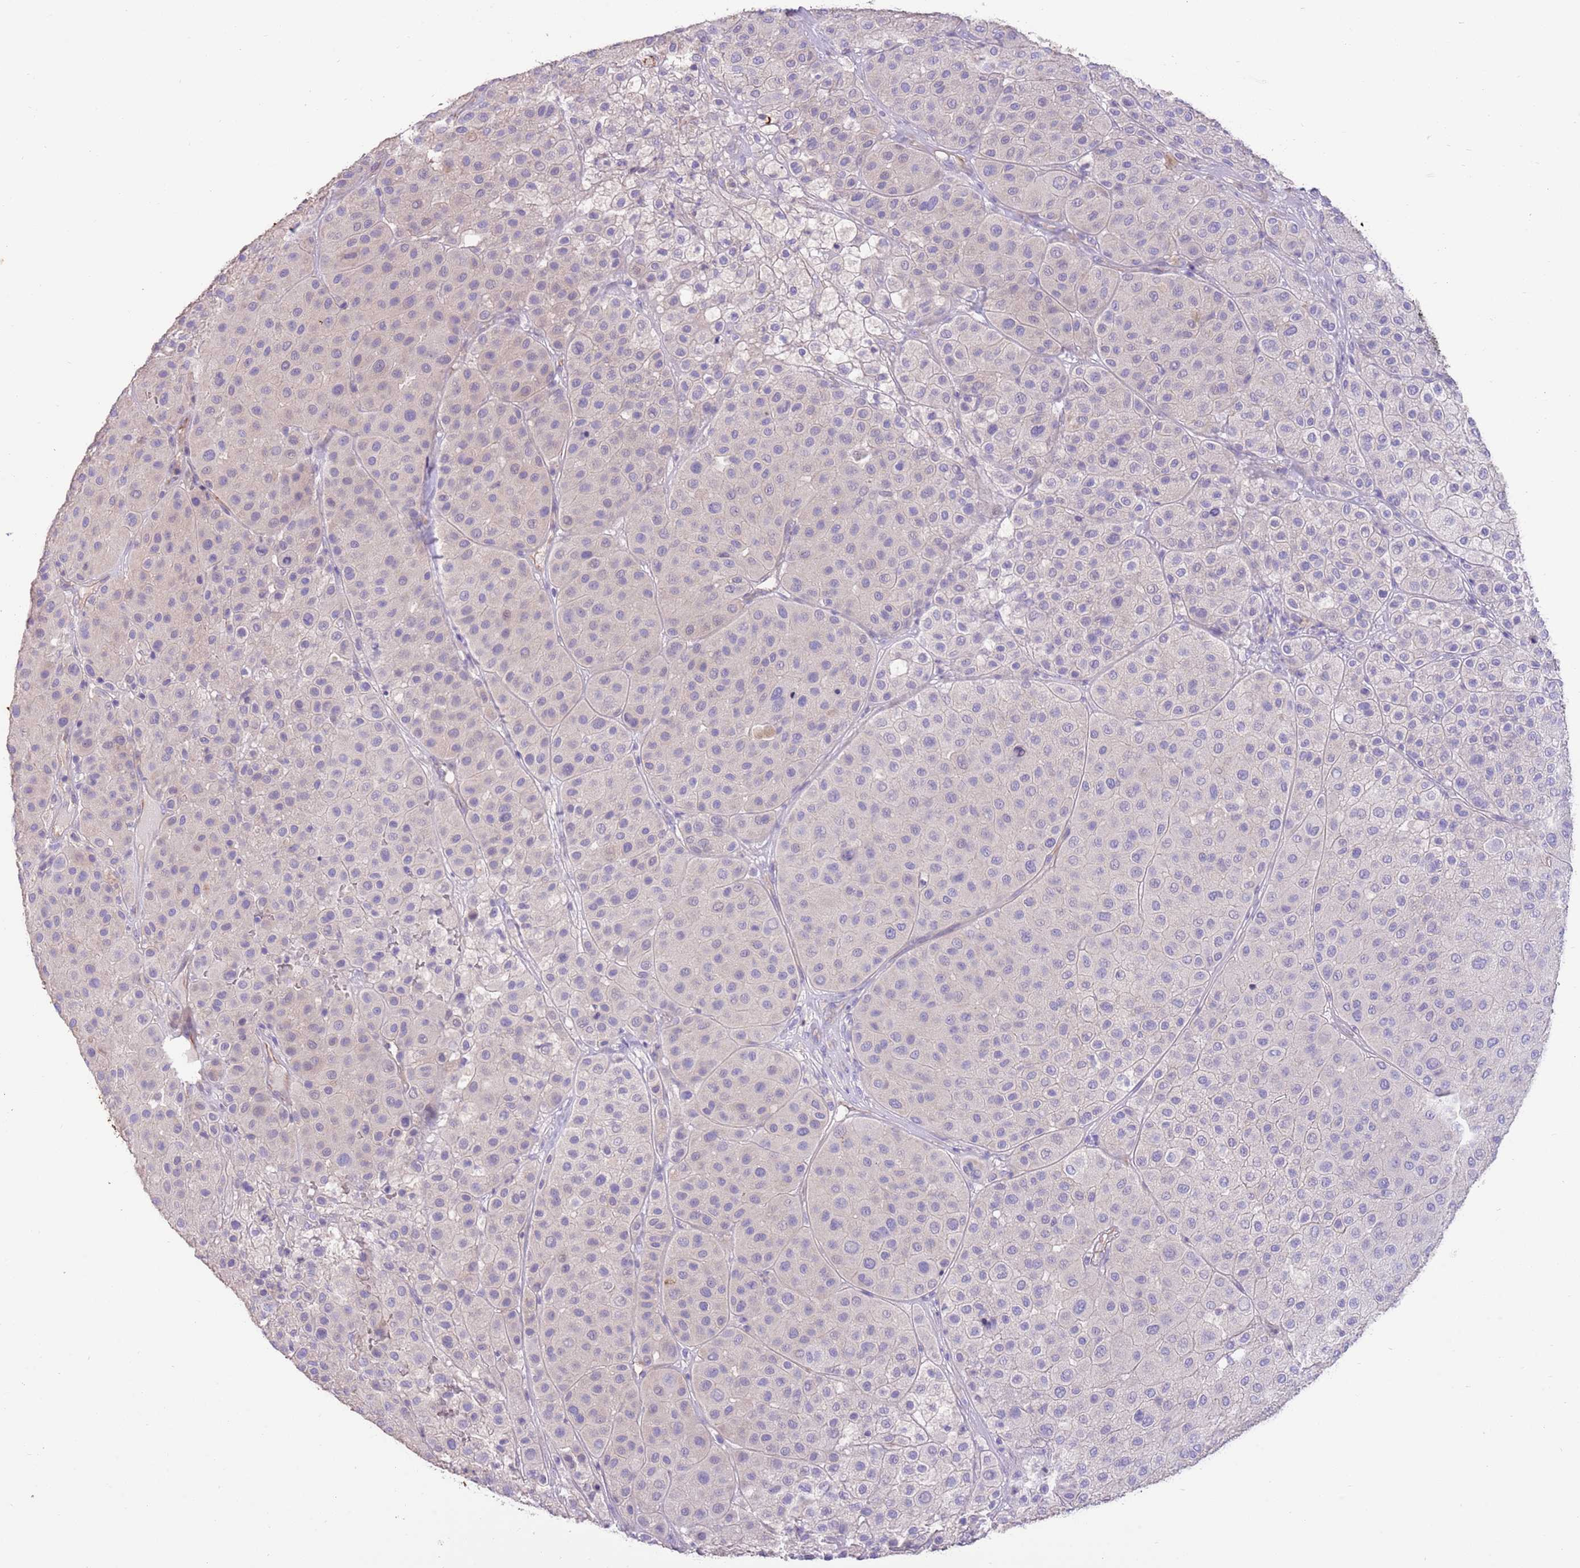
{"staining": {"intensity": "negative", "quantity": "none", "location": "none"}, "tissue": "melanoma", "cell_type": "Tumor cells", "image_type": "cancer", "snomed": [{"axis": "morphology", "description": "Malignant melanoma, Metastatic site"}, {"axis": "topography", "description": "Smooth muscle"}], "caption": "The photomicrograph displays no significant staining in tumor cells of malignant melanoma (metastatic site). (DAB immunohistochemistry with hematoxylin counter stain).", "gene": "SFTPA1", "patient": {"sex": "male", "age": 41}}